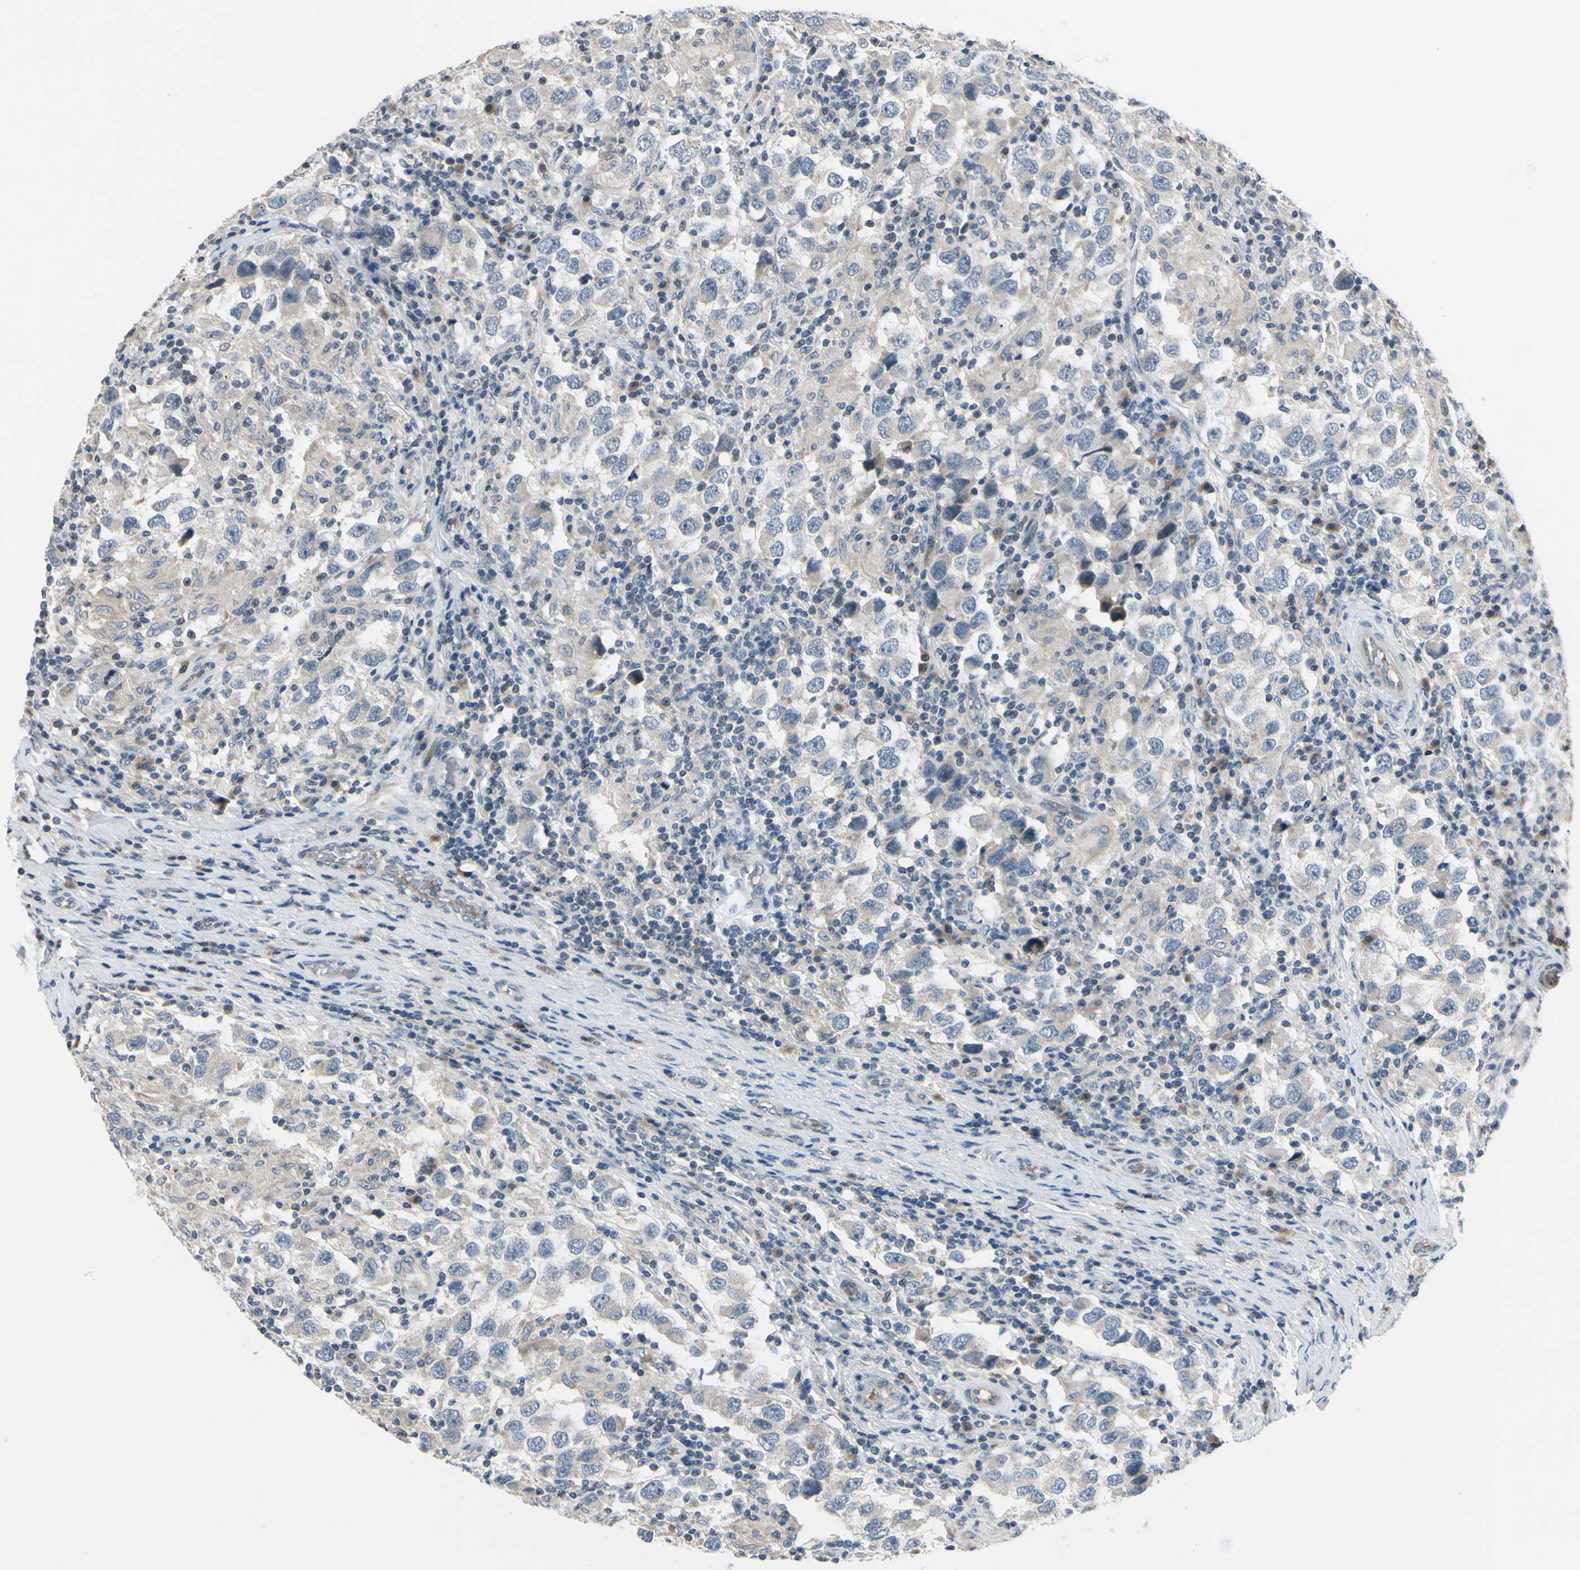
{"staining": {"intensity": "weak", "quantity": "25%-75%", "location": "cytoplasmic/membranous"}, "tissue": "testis cancer", "cell_type": "Tumor cells", "image_type": "cancer", "snomed": [{"axis": "morphology", "description": "Carcinoma, Embryonal, NOS"}, {"axis": "topography", "description": "Testis"}], "caption": "The histopathology image exhibits immunohistochemical staining of testis embryonal carcinoma. There is weak cytoplasmic/membranous staining is seen in about 25%-75% of tumor cells.", "gene": "FGF10", "patient": {"sex": "male", "age": 21}}